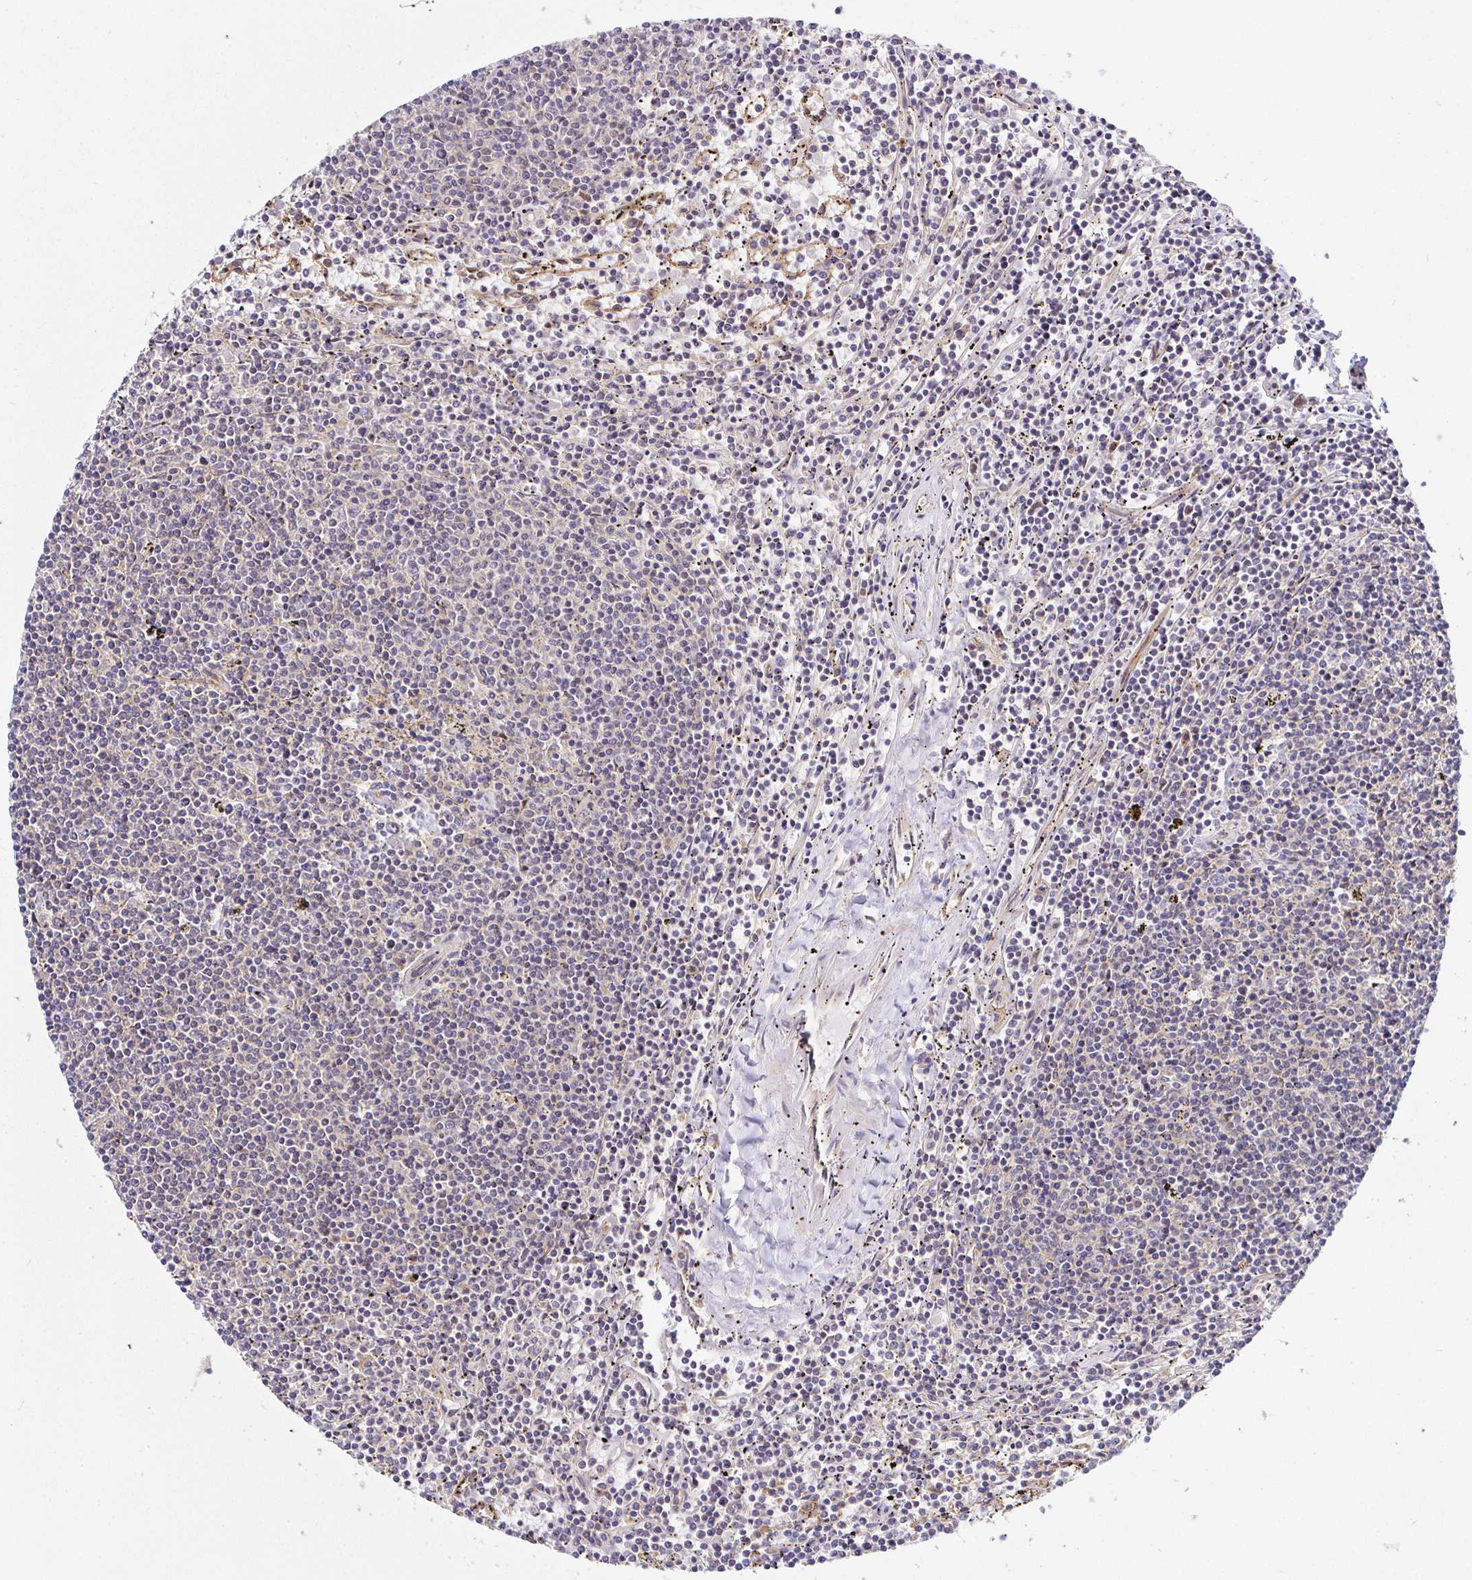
{"staining": {"intensity": "negative", "quantity": "none", "location": "none"}, "tissue": "lymphoma", "cell_type": "Tumor cells", "image_type": "cancer", "snomed": [{"axis": "morphology", "description": "Malignant lymphoma, non-Hodgkin's type, Low grade"}, {"axis": "topography", "description": "Spleen"}], "caption": "DAB (3,3'-diaminobenzidine) immunohistochemical staining of malignant lymphoma, non-Hodgkin's type (low-grade) exhibits no significant expression in tumor cells.", "gene": "SNX8", "patient": {"sex": "female", "age": 50}}